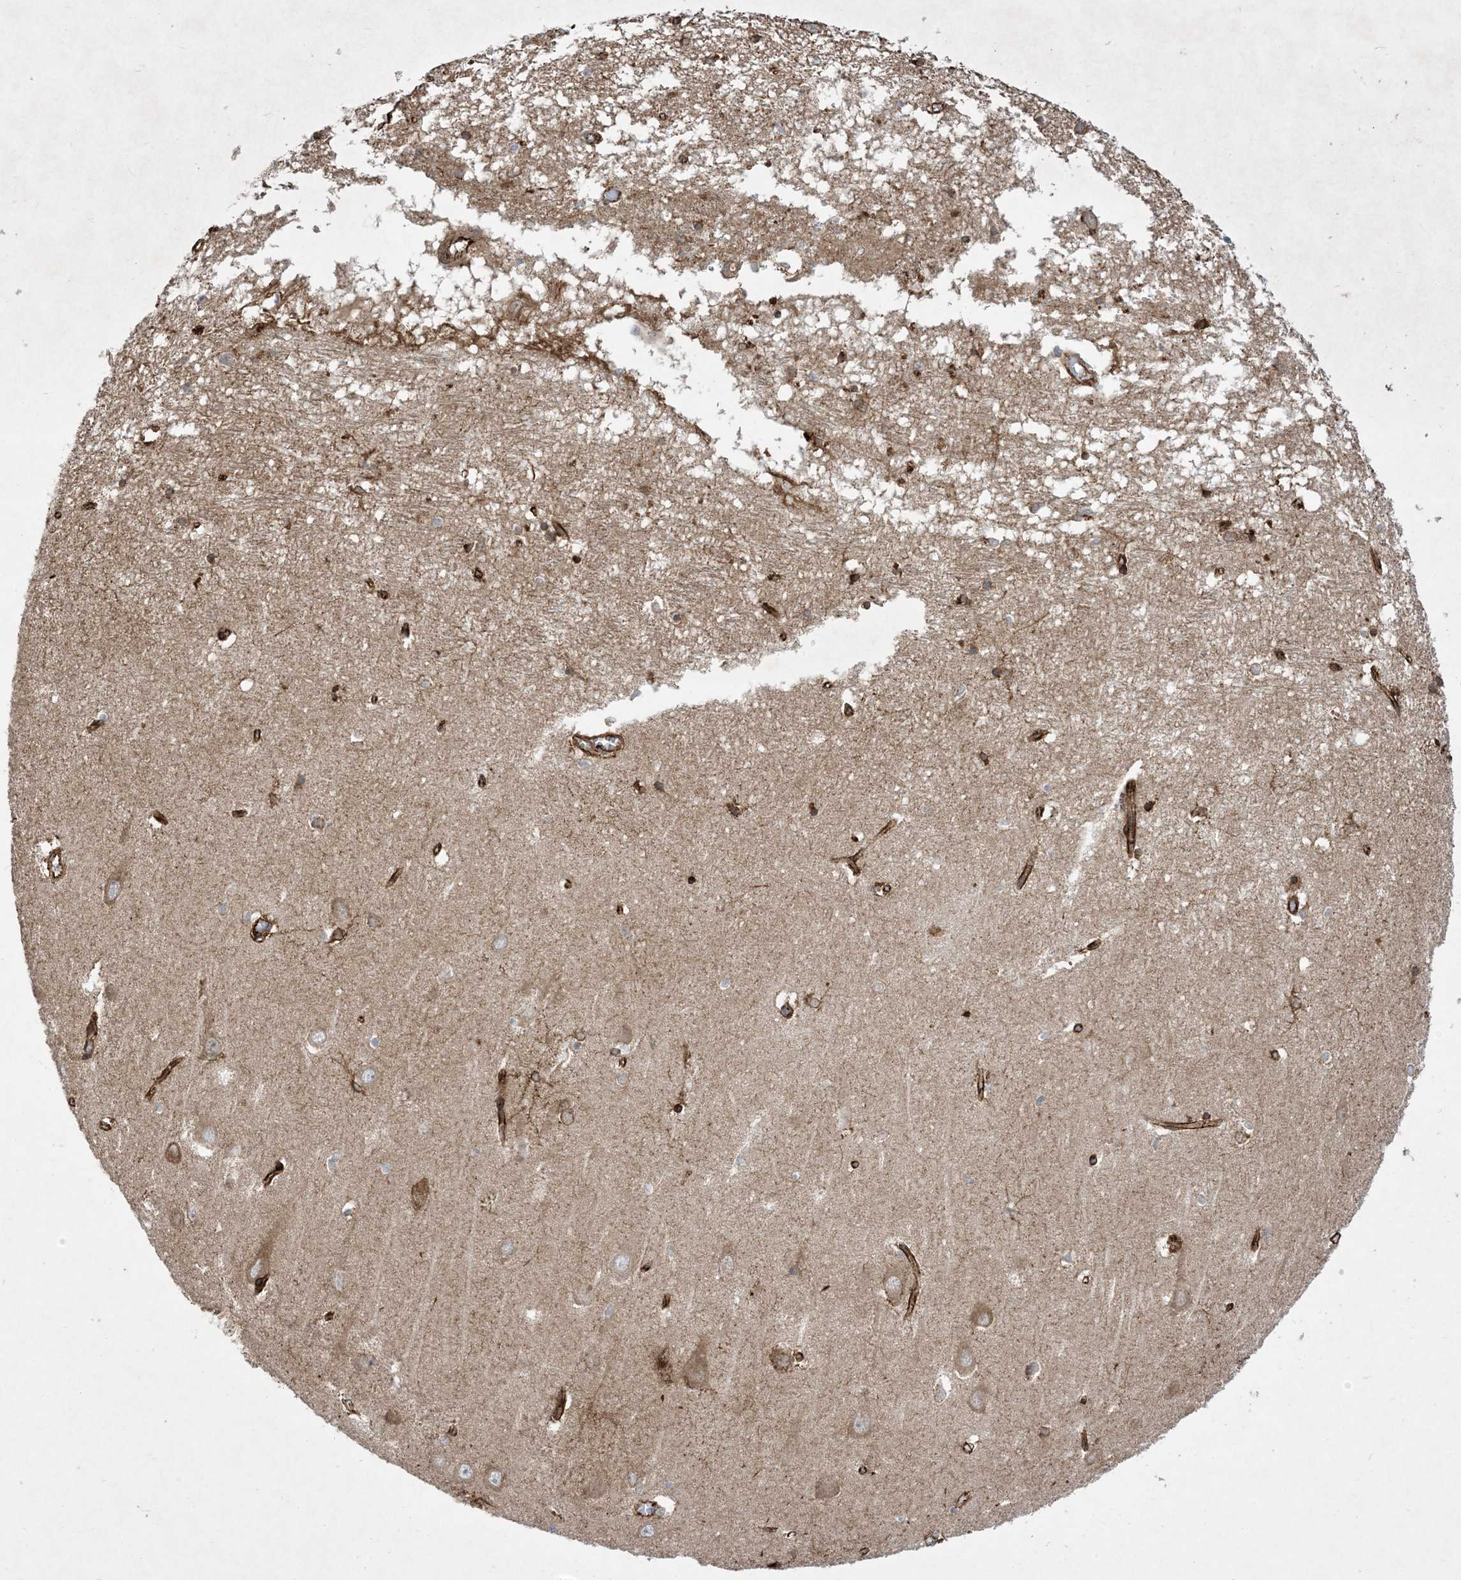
{"staining": {"intensity": "strong", "quantity": ">75%", "location": "cytoplasmic/membranous"}, "tissue": "hippocampus", "cell_type": "Glial cells", "image_type": "normal", "snomed": [{"axis": "morphology", "description": "Normal tissue, NOS"}, {"axis": "topography", "description": "Hippocampus"}], "caption": "IHC (DAB) staining of unremarkable human hippocampus reveals strong cytoplasmic/membranous protein staining in approximately >75% of glial cells.", "gene": "OTOP1", "patient": {"sex": "male", "age": 70}}